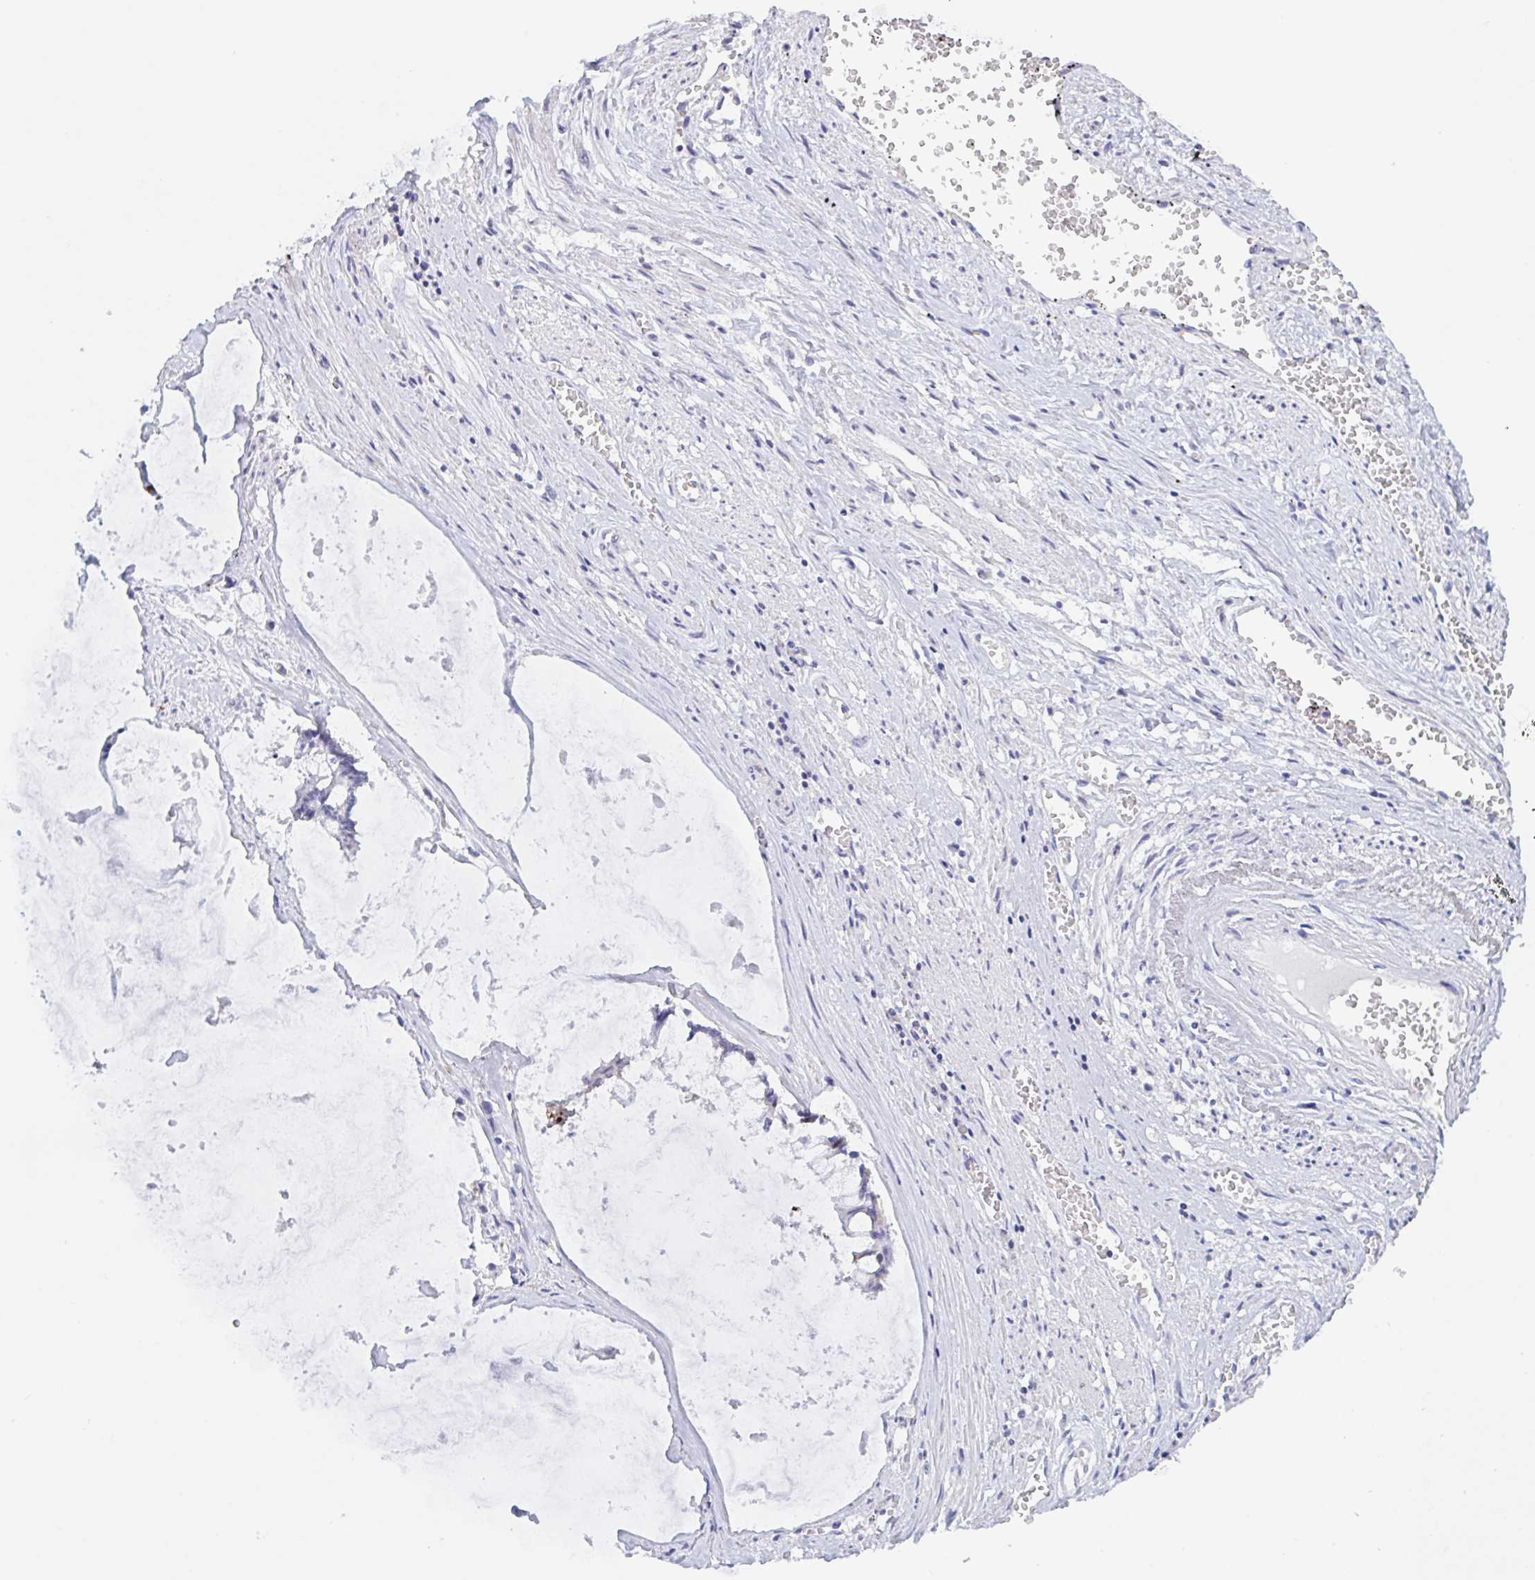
{"staining": {"intensity": "negative", "quantity": "none", "location": "none"}, "tissue": "ovarian cancer", "cell_type": "Tumor cells", "image_type": "cancer", "snomed": [{"axis": "morphology", "description": "Cystadenocarcinoma, mucinous, NOS"}, {"axis": "topography", "description": "Ovary"}], "caption": "Human mucinous cystadenocarcinoma (ovarian) stained for a protein using immunohistochemistry exhibits no expression in tumor cells.", "gene": "SERPINB13", "patient": {"sex": "female", "age": 90}}